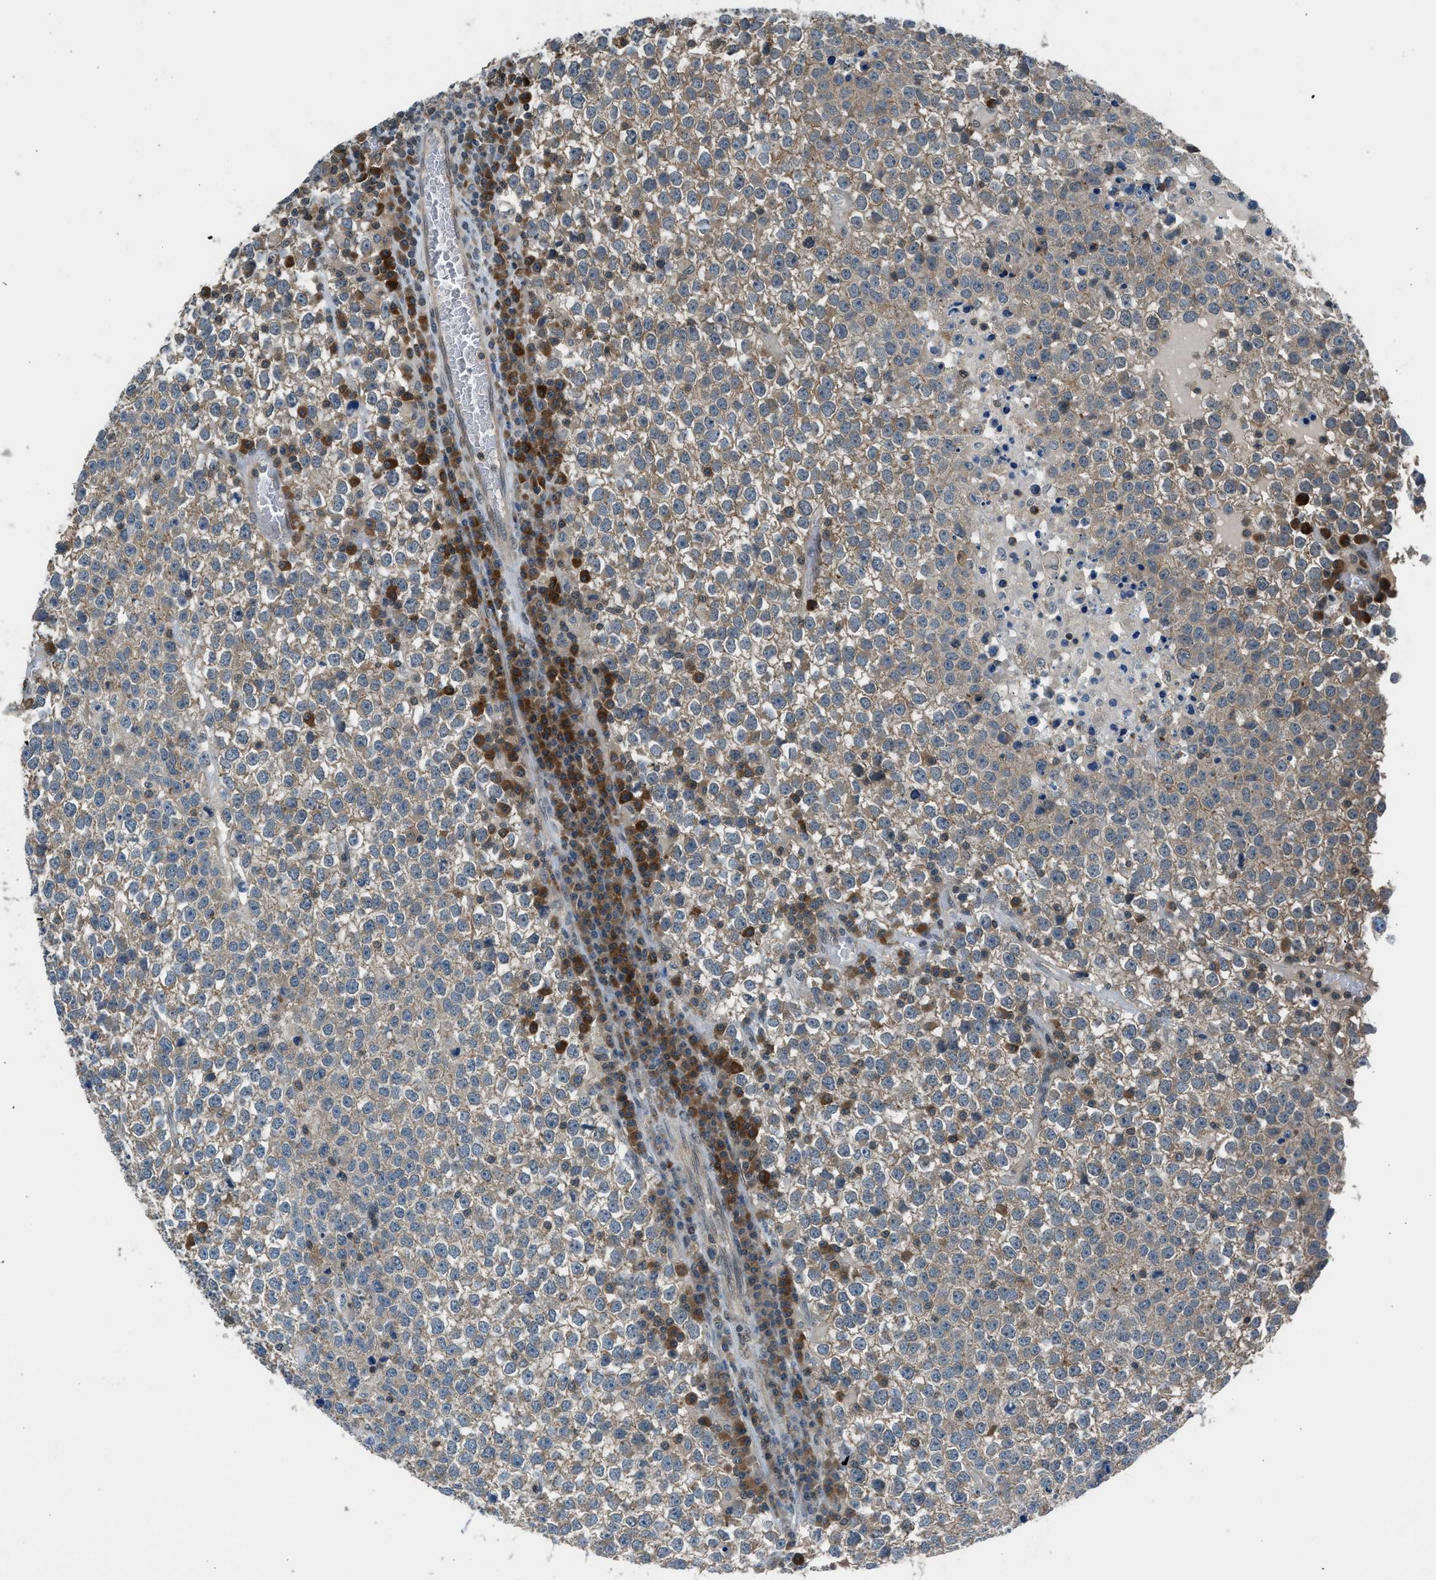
{"staining": {"intensity": "moderate", "quantity": "<25%", "location": "cytoplasmic/membranous"}, "tissue": "testis cancer", "cell_type": "Tumor cells", "image_type": "cancer", "snomed": [{"axis": "morphology", "description": "Seminoma, NOS"}, {"axis": "topography", "description": "Testis"}], "caption": "Testis cancer stained with DAB (3,3'-diaminobenzidine) immunohistochemistry exhibits low levels of moderate cytoplasmic/membranous expression in approximately <25% of tumor cells.", "gene": "LMLN", "patient": {"sex": "male", "age": 65}}